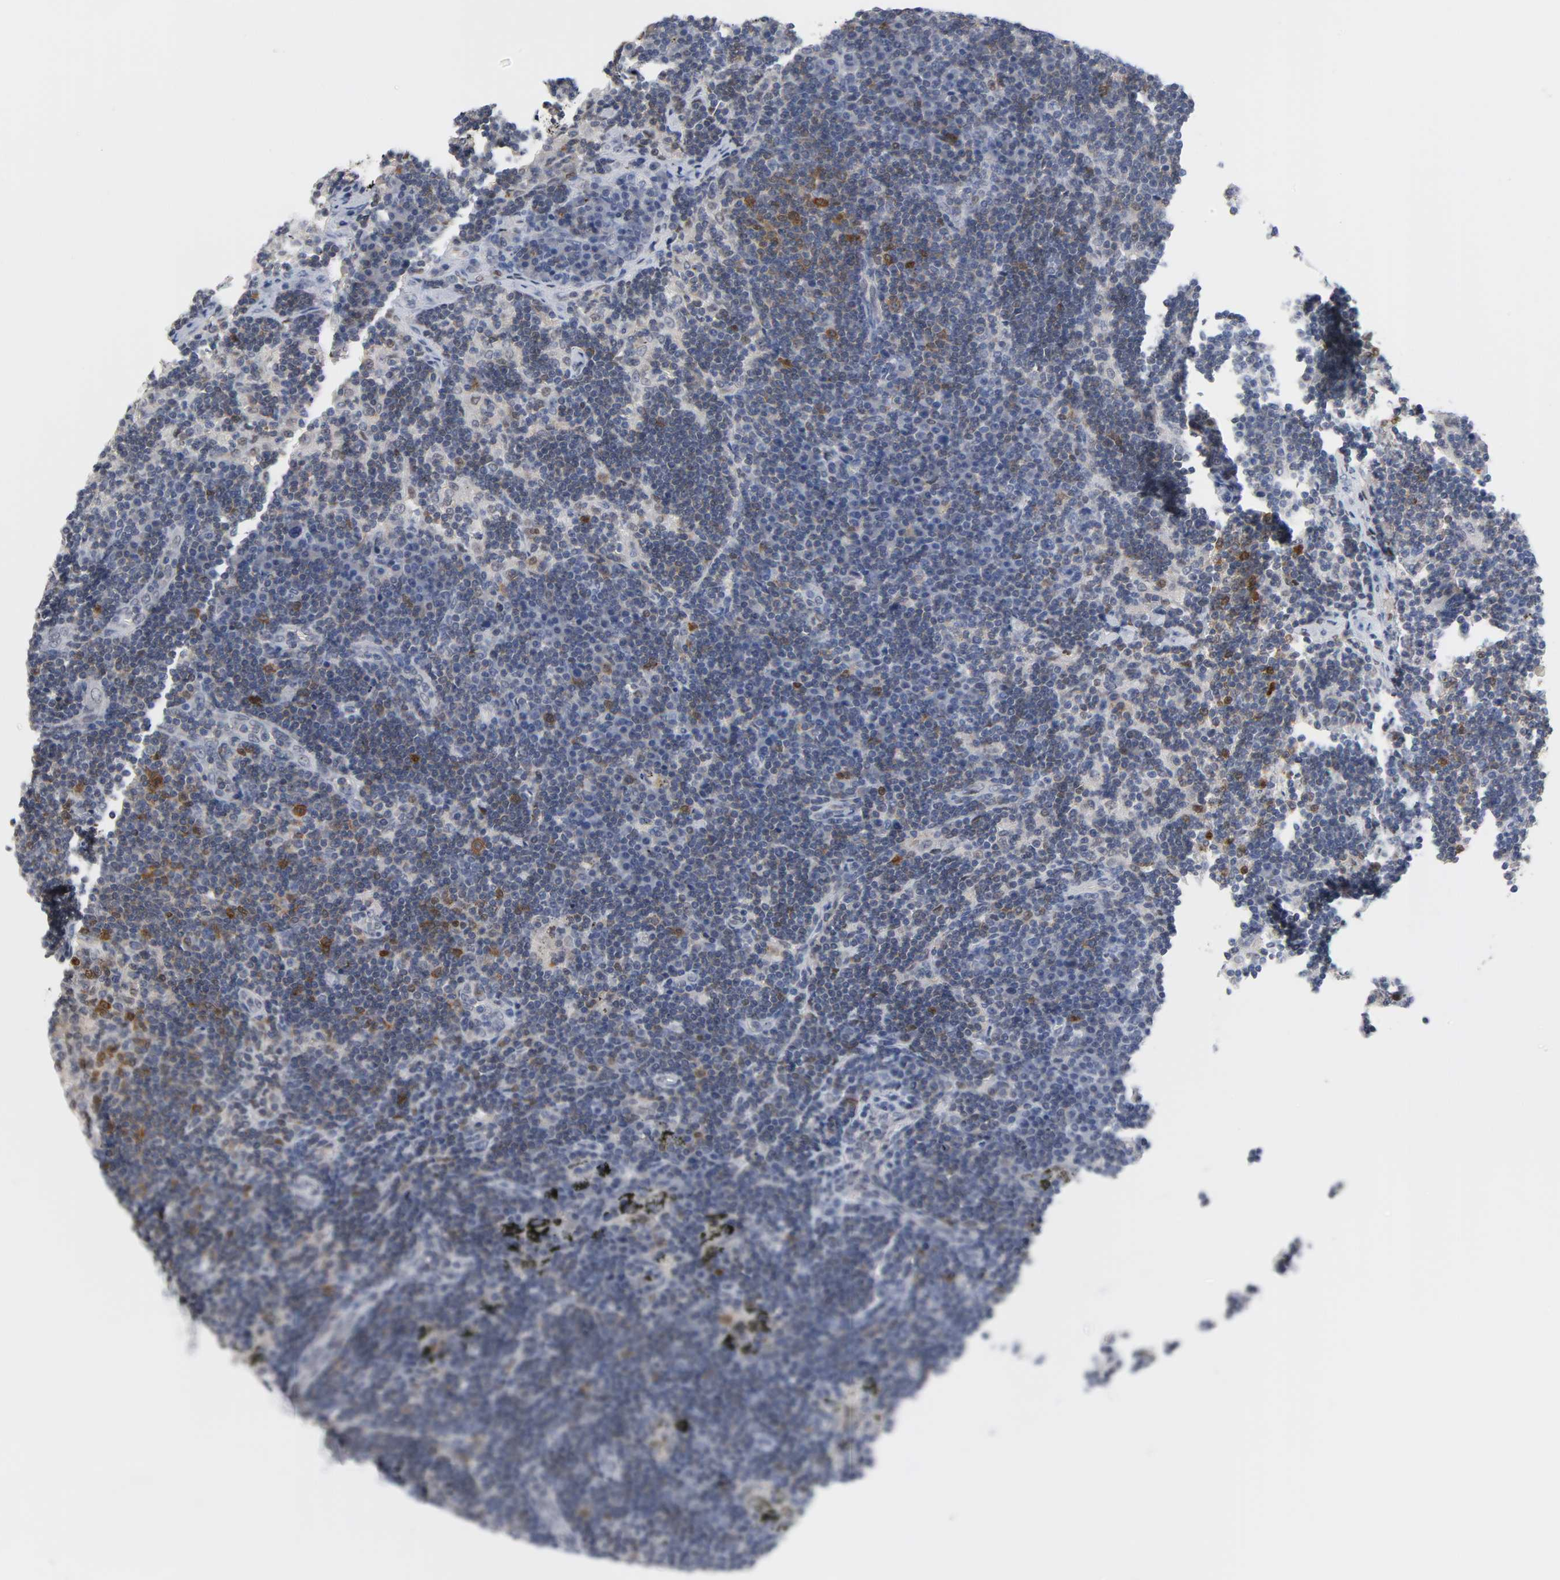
{"staining": {"intensity": "strong", "quantity": ">75%", "location": "cytoplasmic/membranous,nuclear"}, "tissue": "lymph node", "cell_type": "Germinal center cells", "image_type": "normal", "snomed": [{"axis": "morphology", "description": "Normal tissue, NOS"}, {"axis": "morphology", "description": "Squamous cell carcinoma, metastatic, NOS"}, {"axis": "topography", "description": "Lymph node"}], "caption": "The immunohistochemical stain labels strong cytoplasmic/membranous,nuclear staining in germinal center cells of unremarkable lymph node. (Stains: DAB in brown, nuclei in blue, Microscopy: brightfield microscopy at high magnification).", "gene": "NFATC1", "patient": {"sex": "female", "age": 53}}